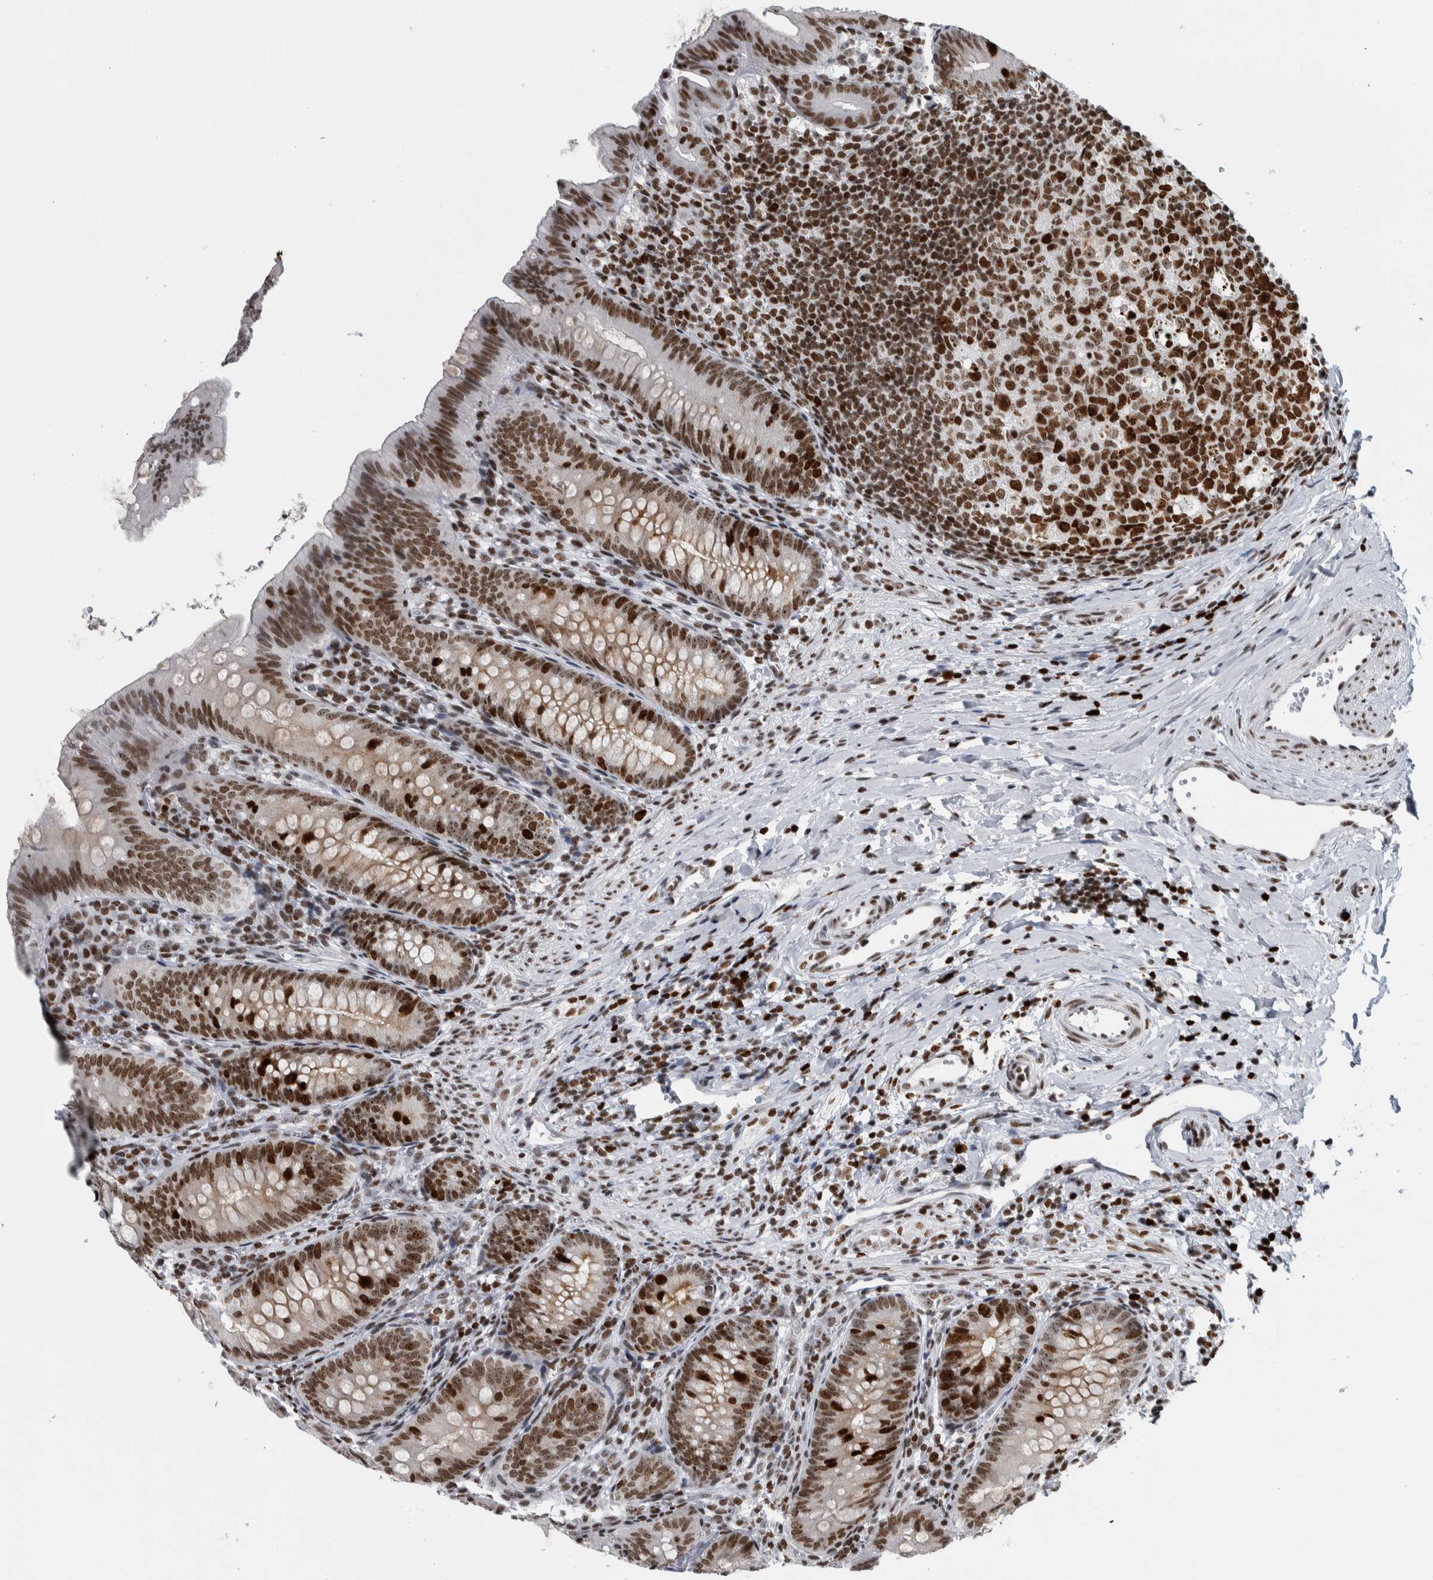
{"staining": {"intensity": "strong", "quantity": ">75%", "location": "nuclear"}, "tissue": "appendix", "cell_type": "Glandular cells", "image_type": "normal", "snomed": [{"axis": "morphology", "description": "Normal tissue, NOS"}, {"axis": "topography", "description": "Appendix"}], "caption": "Brown immunohistochemical staining in benign appendix demonstrates strong nuclear positivity in about >75% of glandular cells. (Stains: DAB (3,3'-diaminobenzidine) in brown, nuclei in blue, Microscopy: brightfield microscopy at high magnification).", "gene": "TOP2B", "patient": {"sex": "male", "age": 1}}